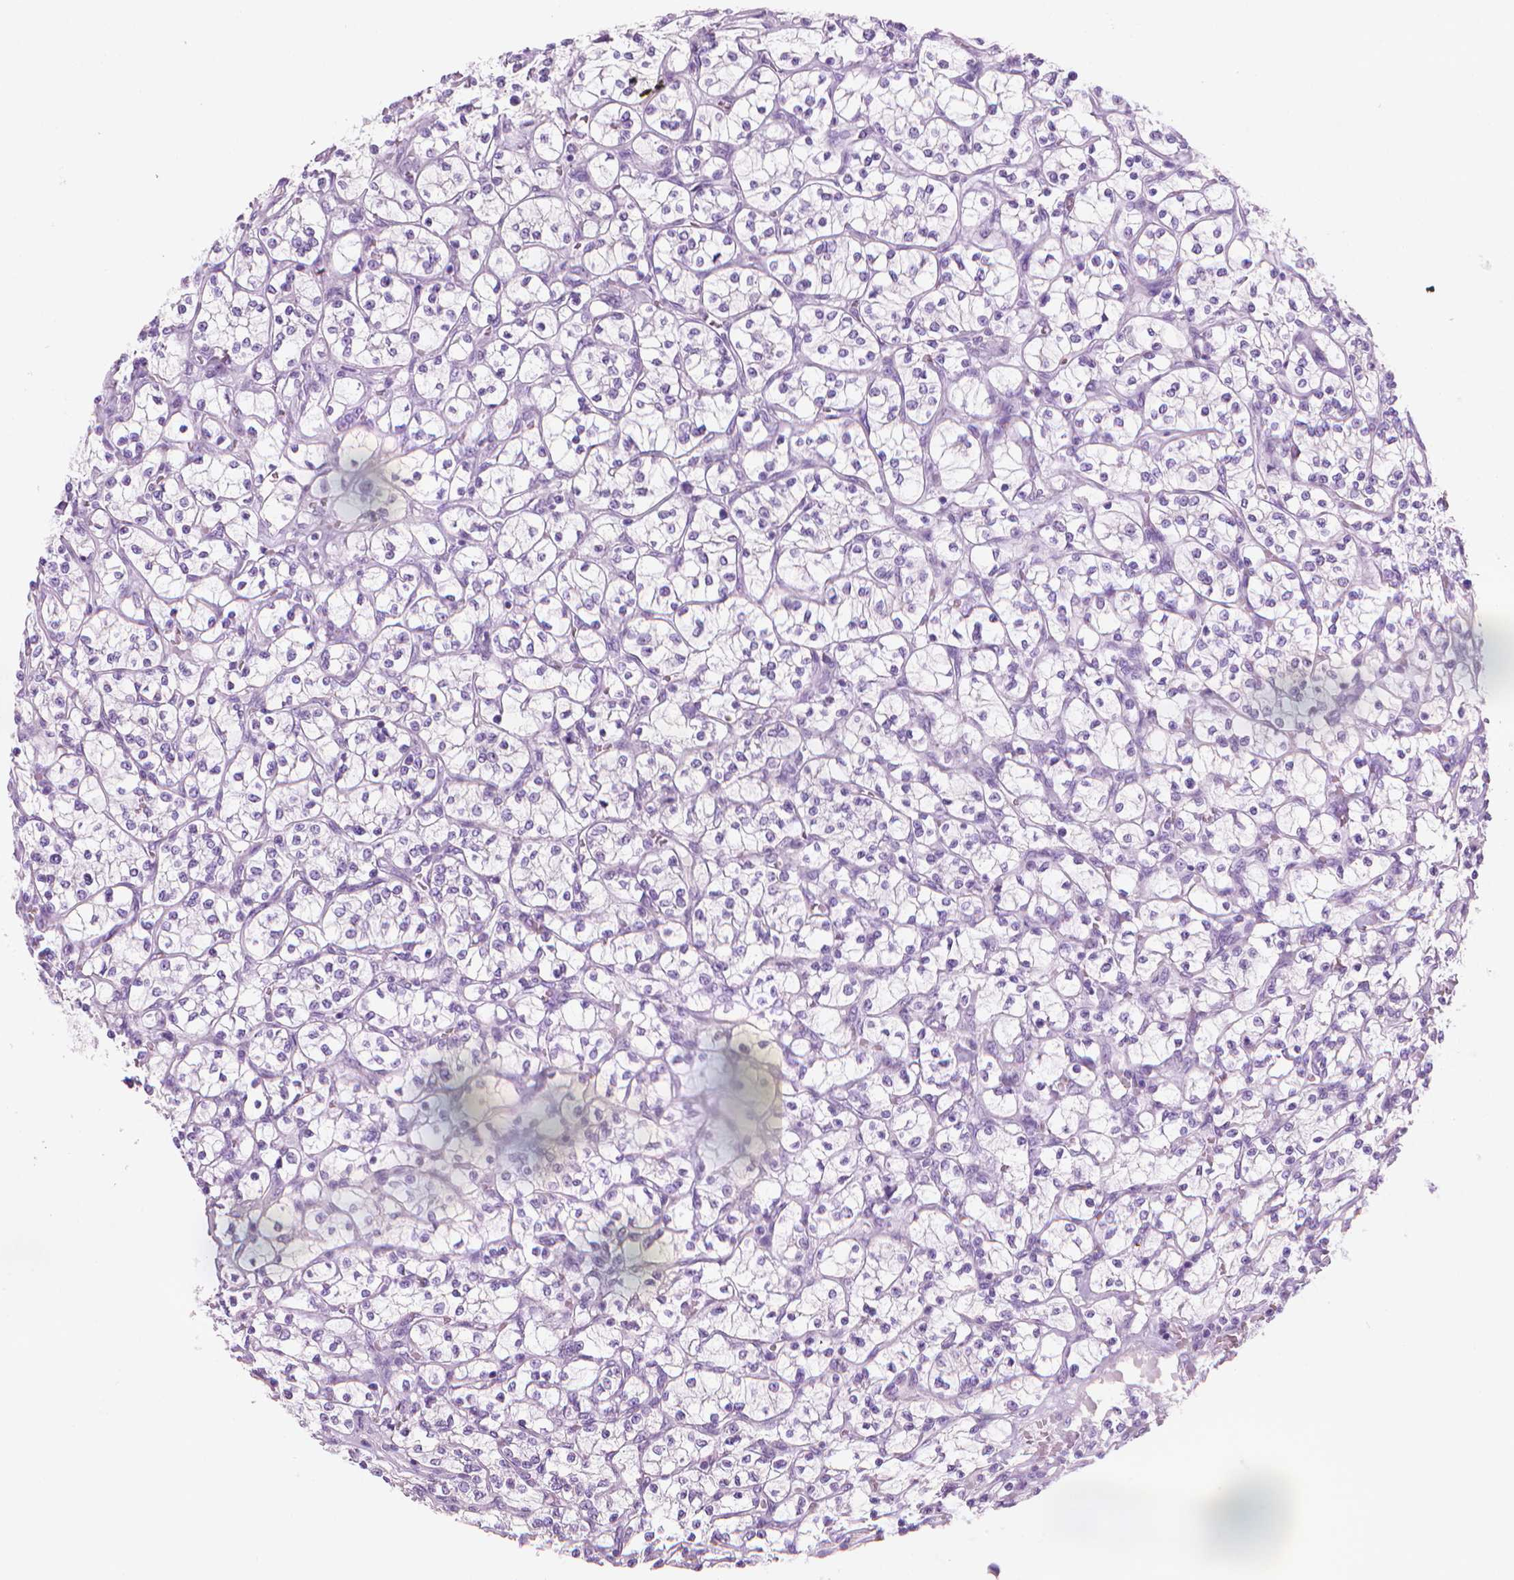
{"staining": {"intensity": "negative", "quantity": "none", "location": "none"}, "tissue": "renal cancer", "cell_type": "Tumor cells", "image_type": "cancer", "snomed": [{"axis": "morphology", "description": "Adenocarcinoma, NOS"}, {"axis": "topography", "description": "Kidney"}], "caption": "IHC histopathology image of neoplastic tissue: renal cancer stained with DAB shows no significant protein expression in tumor cells. Nuclei are stained in blue.", "gene": "TTC29", "patient": {"sex": "female", "age": 64}}